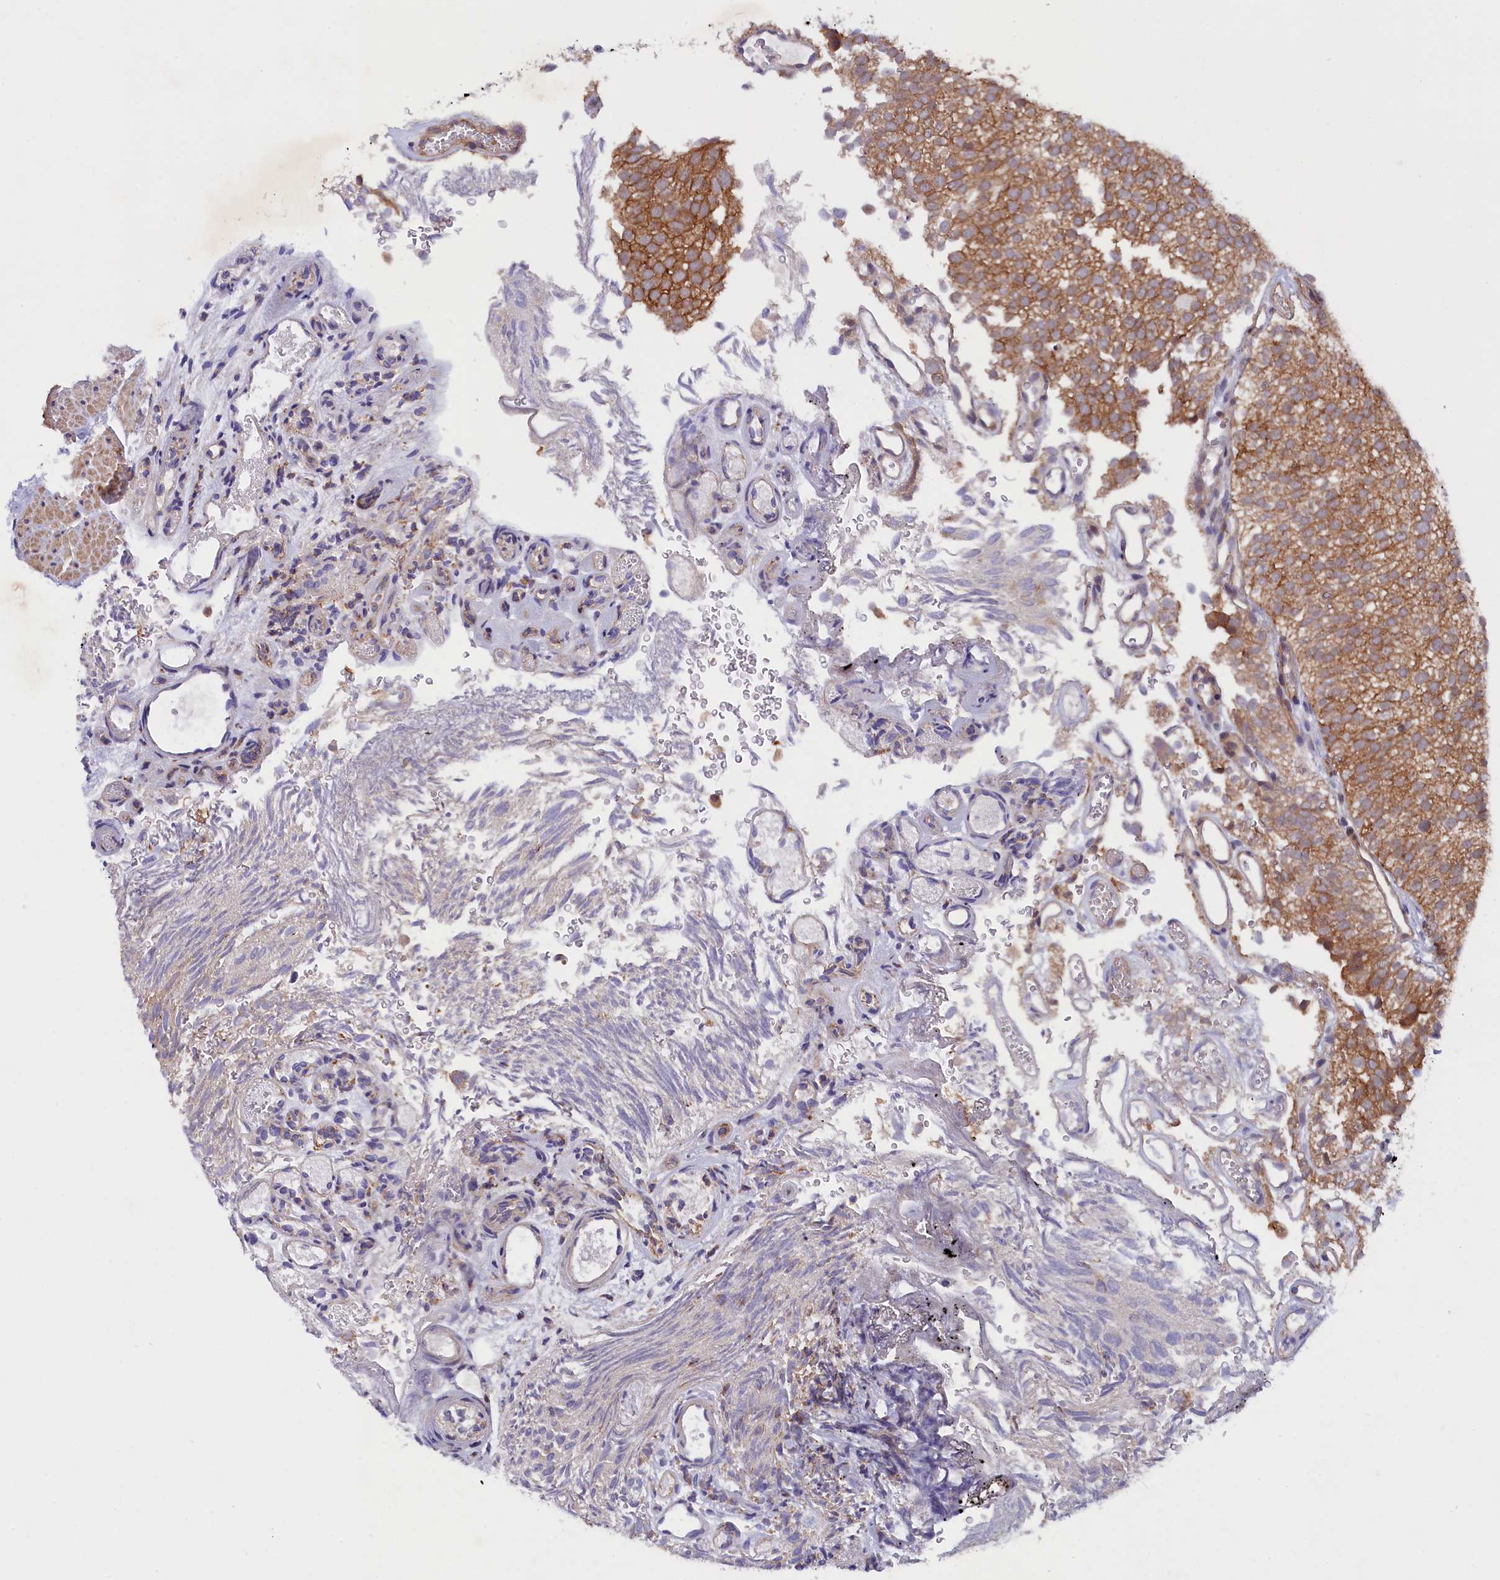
{"staining": {"intensity": "moderate", "quantity": ">75%", "location": "cytoplasmic/membranous"}, "tissue": "urothelial cancer", "cell_type": "Tumor cells", "image_type": "cancer", "snomed": [{"axis": "morphology", "description": "Urothelial carcinoma, Low grade"}, {"axis": "topography", "description": "Urinary bladder"}], "caption": "A medium amount of moderate cytoplasmic/membranous expression is seen in about >75% of tumor cells in urothelial cancer tissue. The protein is shown in brown color, while the nuclei are stained blue.", "gene": "JPT2", "patient": {"sex": "male", "age": 78}}